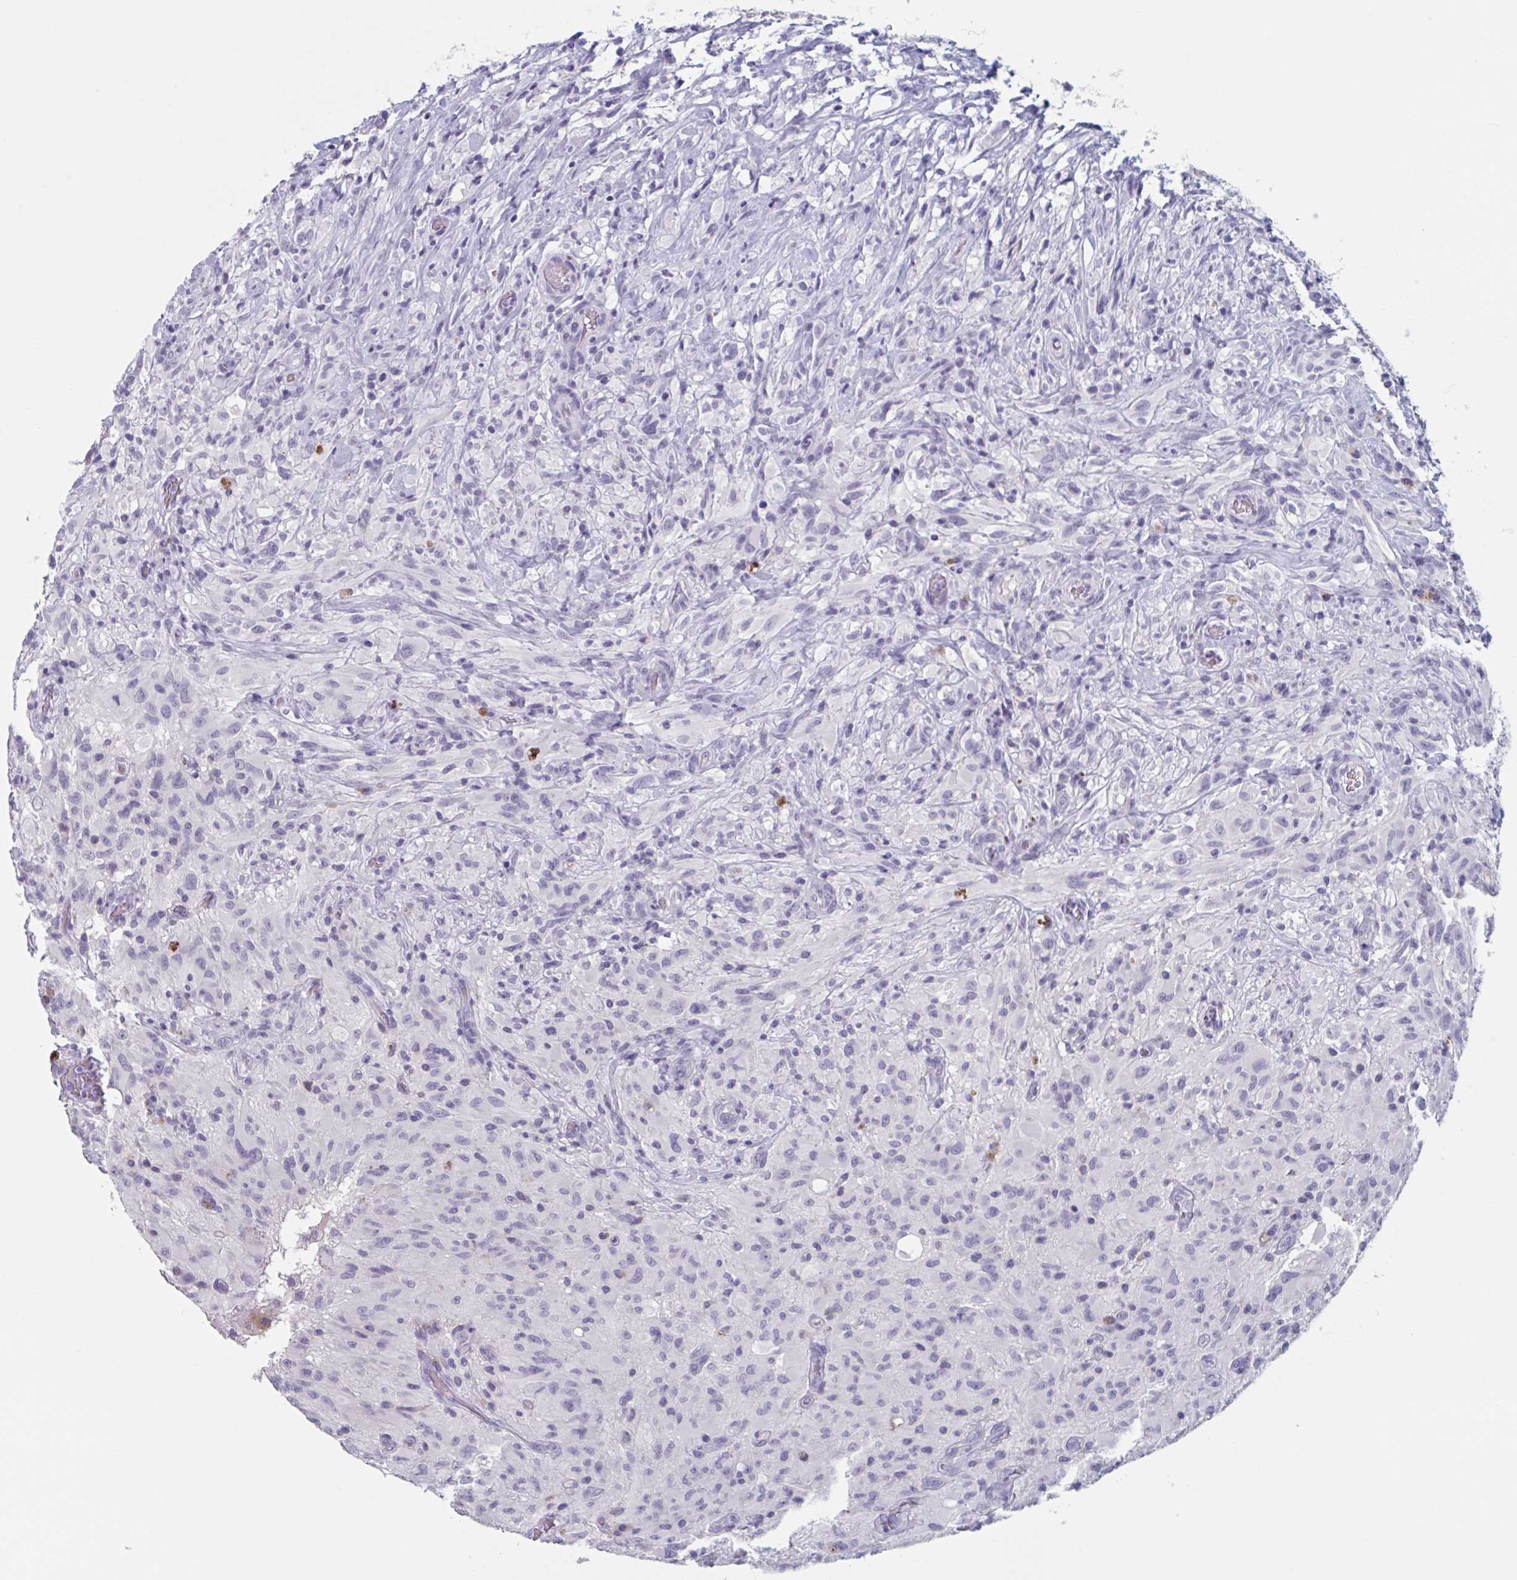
{"staining": {"intensity": "negative", "quantity": "none", "location": "none"}, "tissue": "glioma", "cell_type": "Tumor cells", "image_type": "cancer", "snomed": [{"axis": "morphology", "description": "Glioma, malignant, High grade"}, {"axis": "topography", "description": "Brain"}], "caption": "Tumor cells are negative for brown protein staining in malignant high-grade glioma.", "gene": "NDUFC2", "patient": {"sex": "male", "age": 71}}